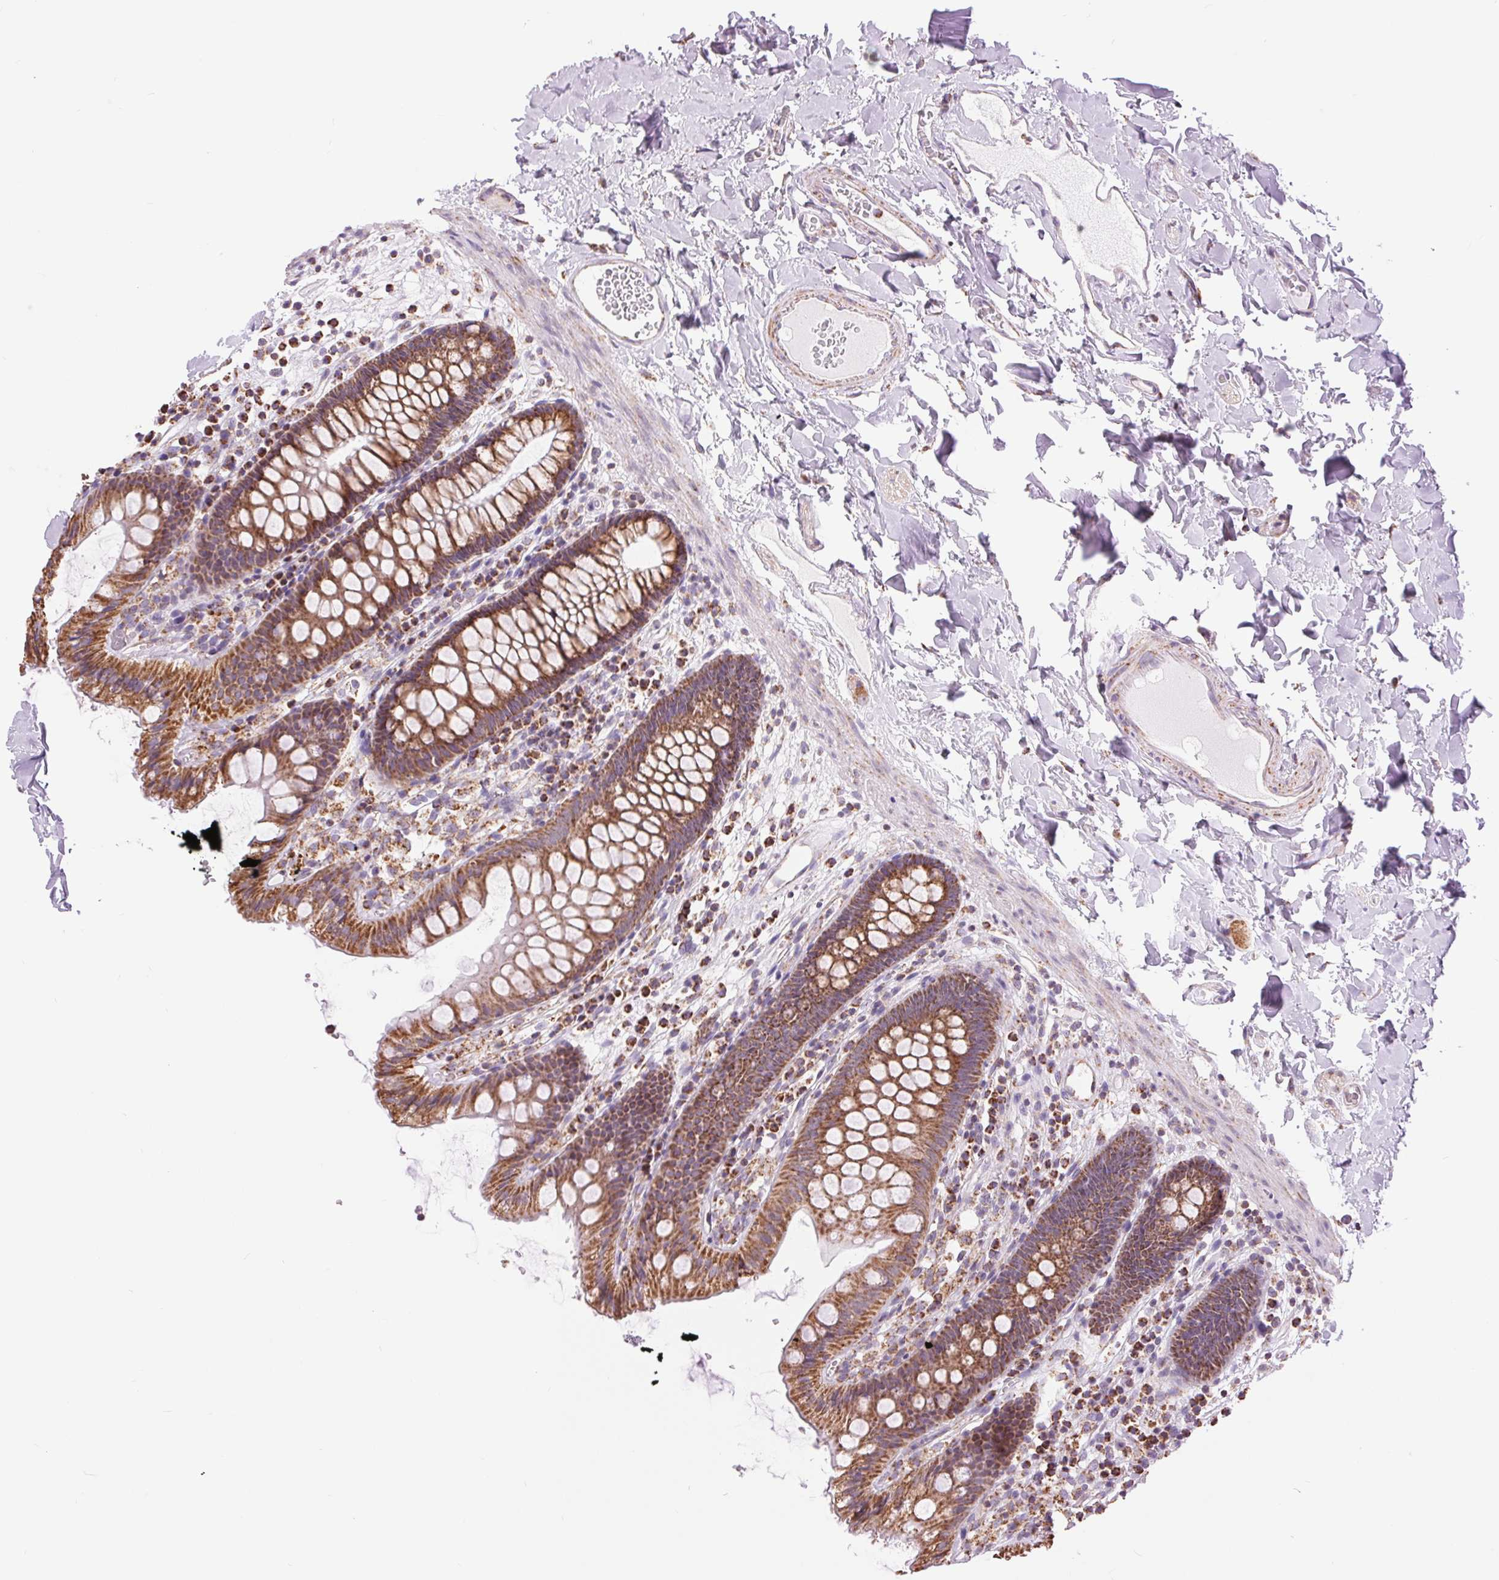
{"staining": {"intensity": "weak", "quantity": "<25%", "location": "cytoplasmic/membranous"}, "tissue": "colon", "cell_type": "Endothelial cells", "image_type": "normal", "snomed": [{"axis": "morphology", "description": "Normal tissue, NOS"}, {"axis": "topography", "description": "Colon"}], "caption": "Endothelial cells are negative for protein expression in unremarkable human colon. (DAB (3,3'-diaminobenzidine) immunohistochemistry (IHC) with hematoxylin counter stain).", "gene": "ATP5PB", "patient": {"sex": "male", "age": 84}}